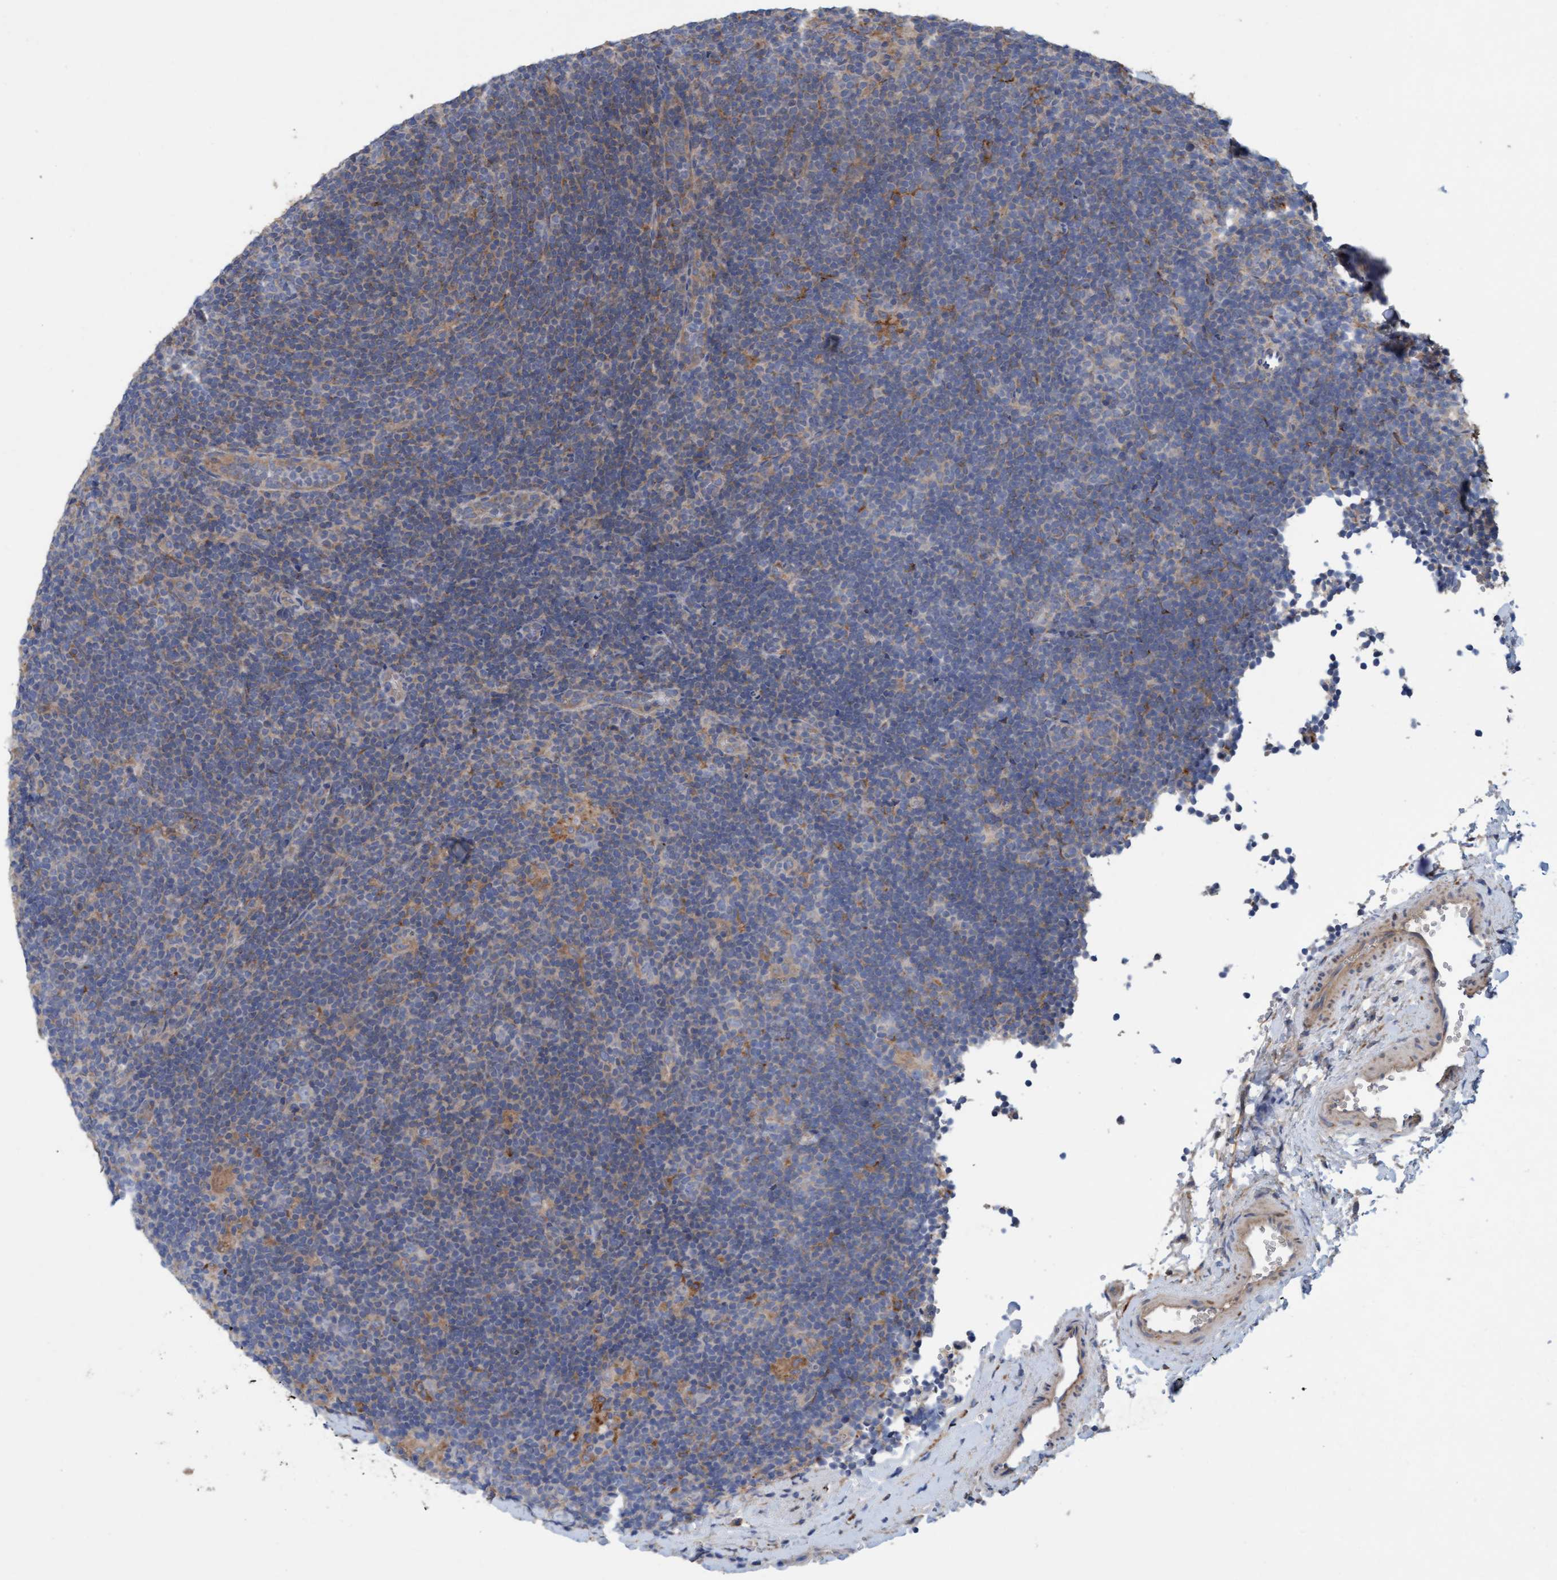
{"staining": {"intensity": "weak", "quantity": "25%-75%", "location": "cytoplasmic/membranous"}, "tissue": "lymphoma", "cell_type": "Tumor cells", "image_type": "cancer", "snomed": [{"axis": "morphology", "description": "Hodgkin's disease, NOS"}, {"axis": "topography", "description": "Lymph node"}], "caption": "Weak cytoplasmic/membranous protein staining is identified in about 25%-75% of tumor cells in Hodgkin's disease. (IHC, brightfield microscopy, high magnification).", "gene": "DDHD2", "patient": {"sex": "female", "age": 57}}